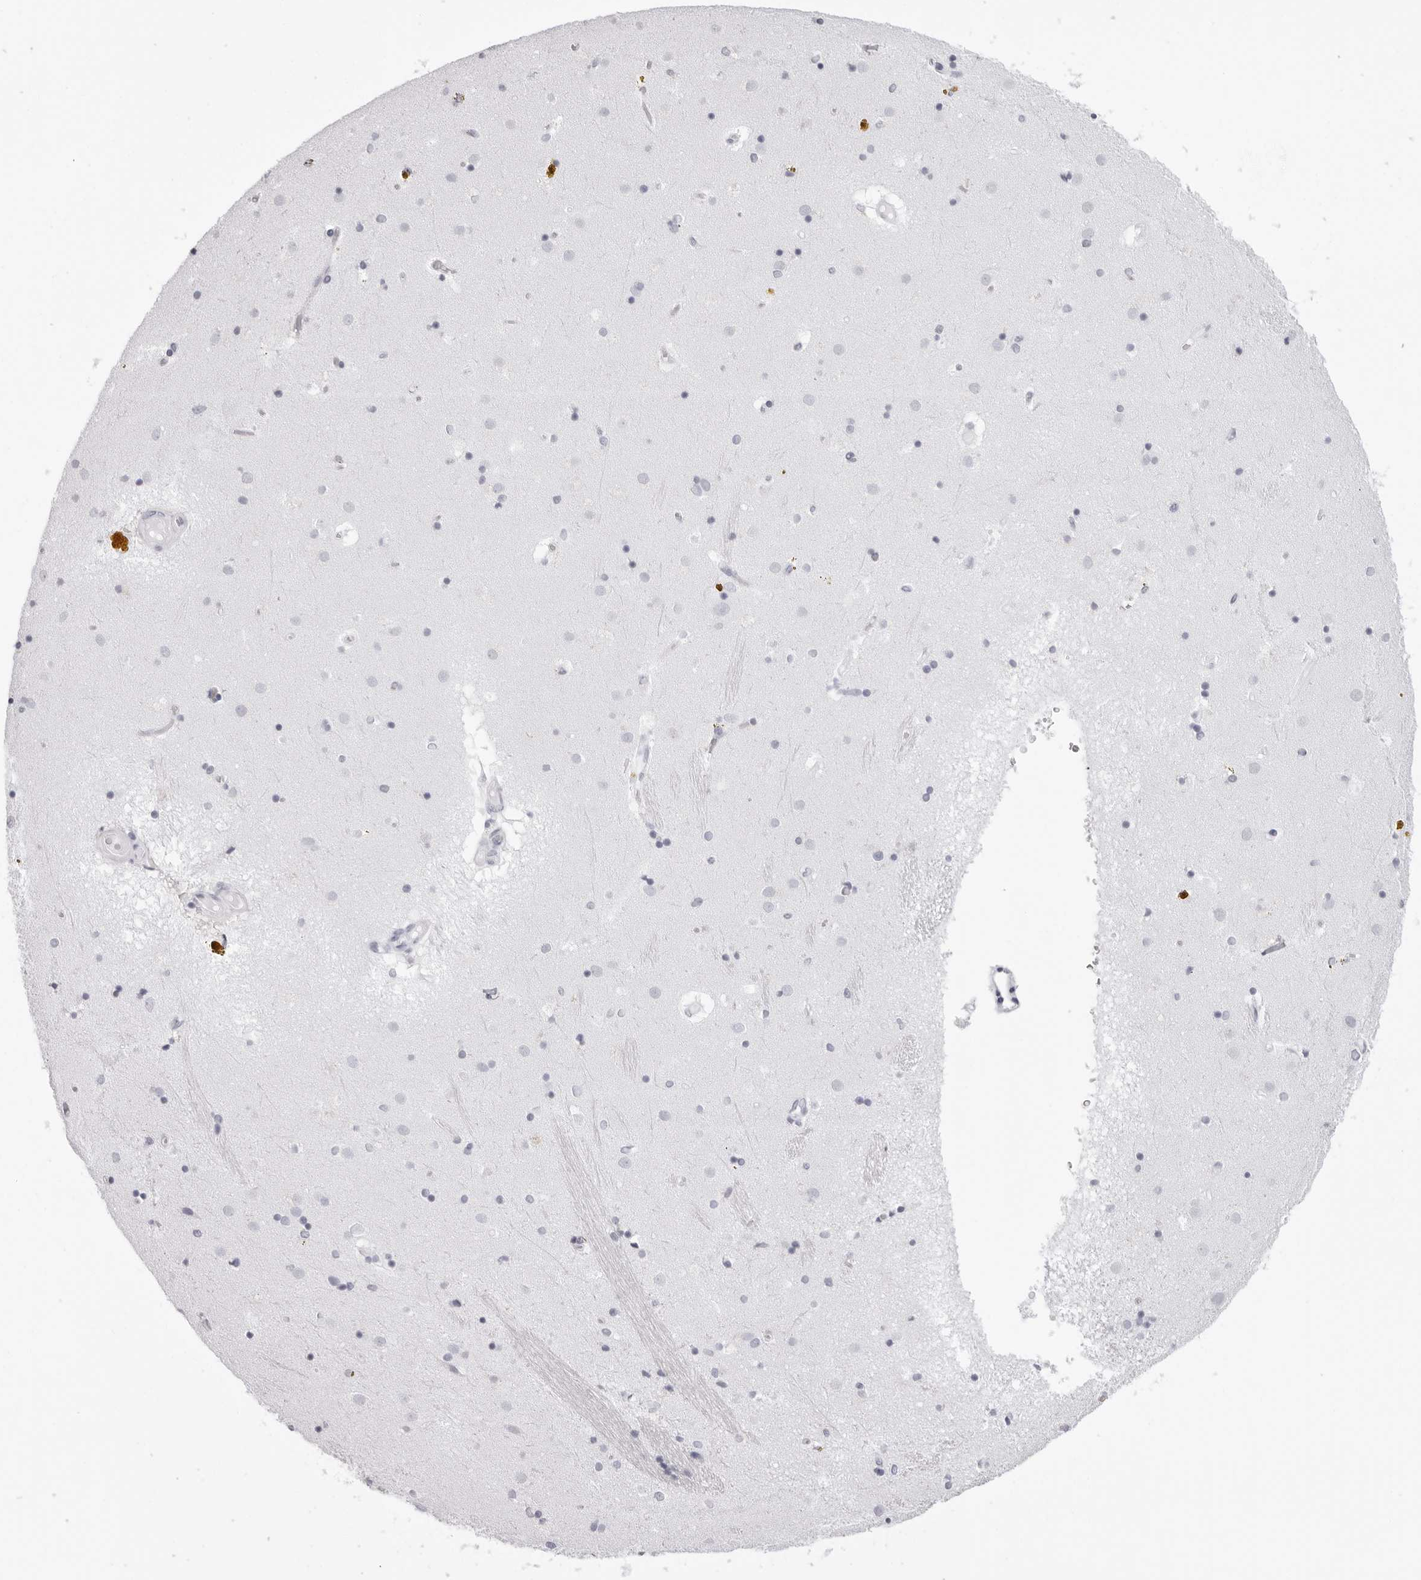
{"staining": {"intensity": "negative", "quantity": "none", "location": "none"}, "tissue": "caudate", "cell_type": "Glial cells", "image_type": "normal", "snomed": [{"axis": "morphology", "description": "Normal tissue, NOS"}, {"axis": "topography", "description": "Lateral ventricle wall"}], "caption": "Caudate stained for a protein using IHC shows no positivity glial cells.", "gene": "RHO", "patient": {"sex": "male", "age": 70}}